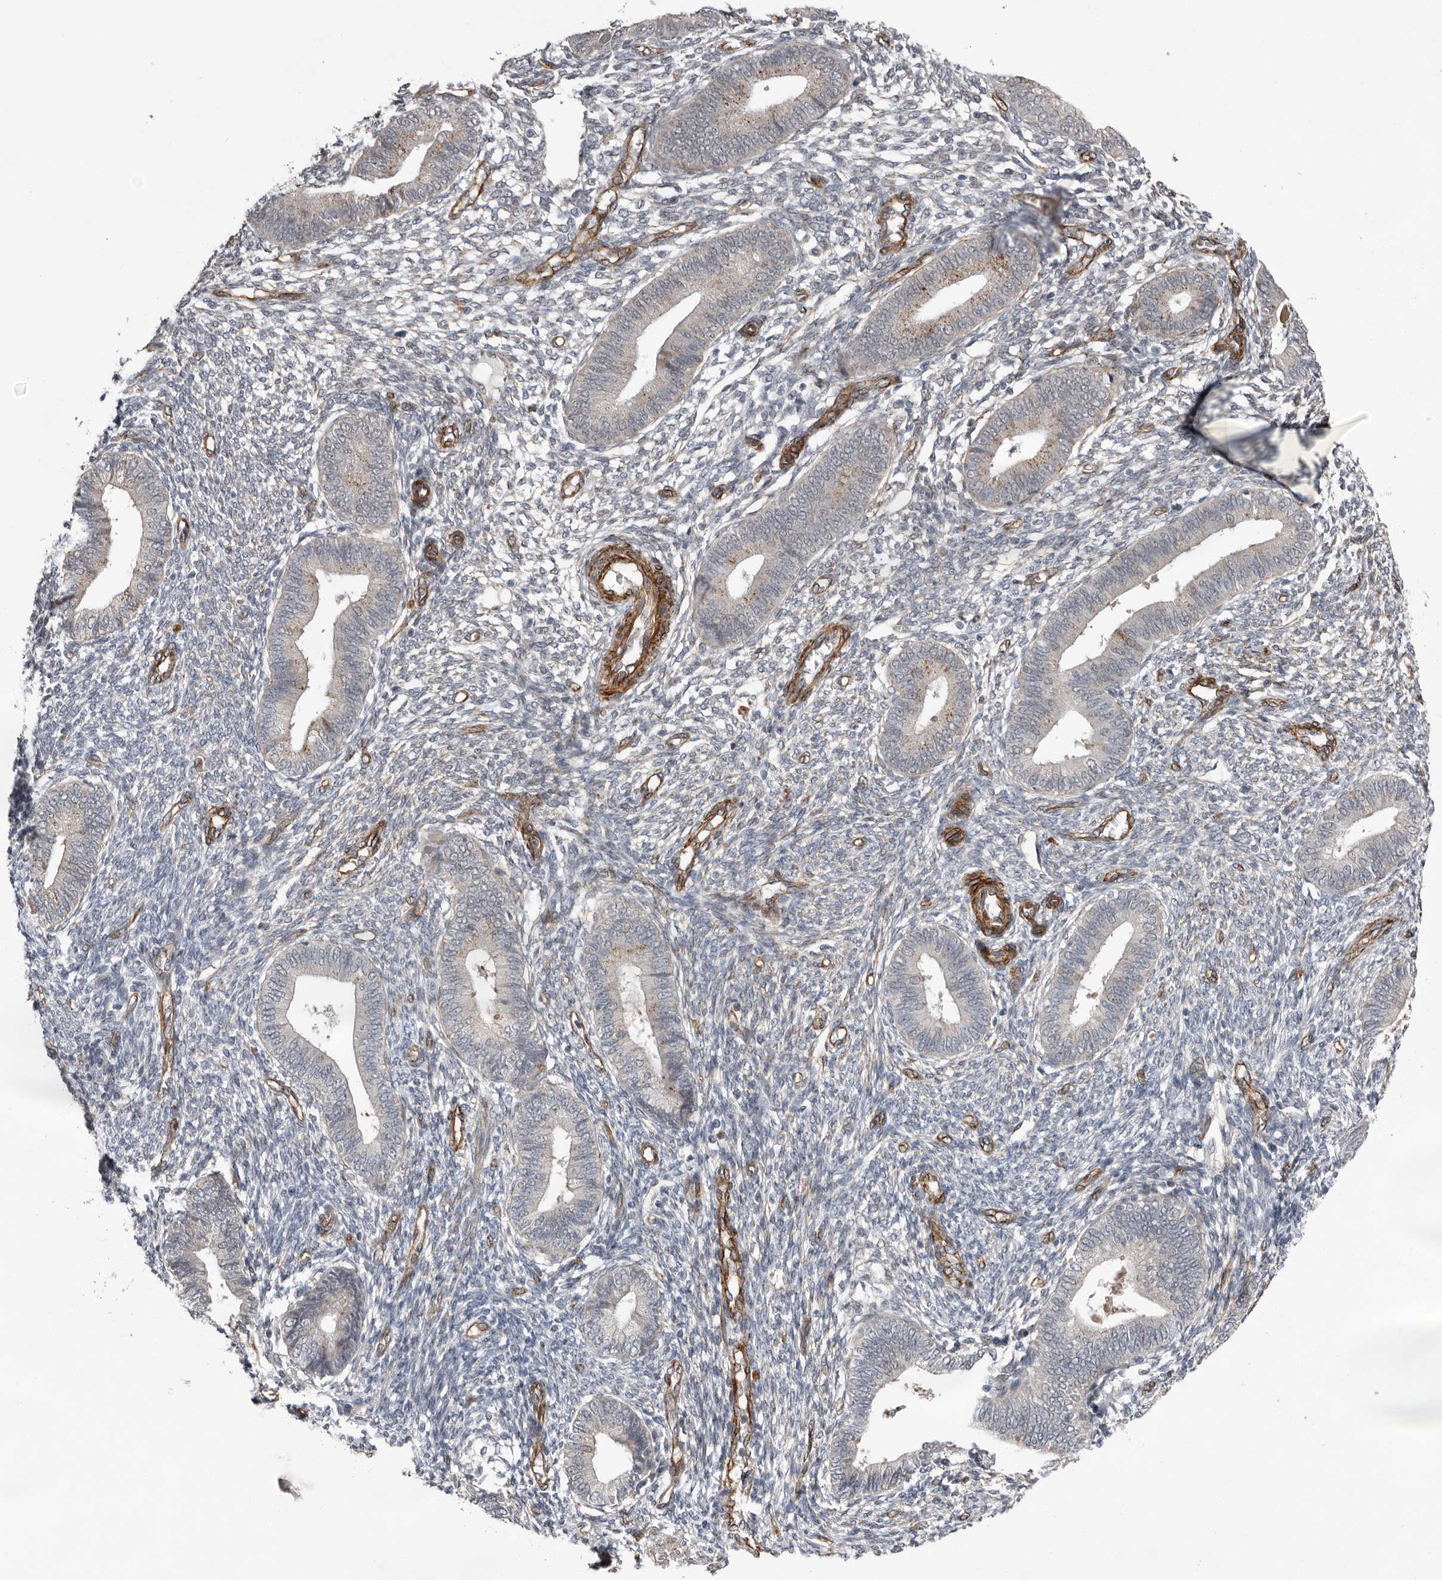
{"staining": {"intensity": "negative", "quantity": "none", "location": "none"}, "tissue": "endometrium", "cell_type": "Cells in endometrial stroma", "image_type": "normal", "snomed": [{"axis": "morphology", "description": "Normal tissue, NOS"}, {"axis": "topography", "description": "Endometrium"}], "caption": "An immunohistochemistry photomicrograph of unremarkable endometrium is shown. There is no staining in cells in endometrial stroma of endometrium. (DAB (3,3'-diaminobenzidine) immunohistochemistry (IHC) visualized using brightfield microscopy, high magnification).", "gene": "RANBP17", "patient": {"sex": "female", "age": 46}}